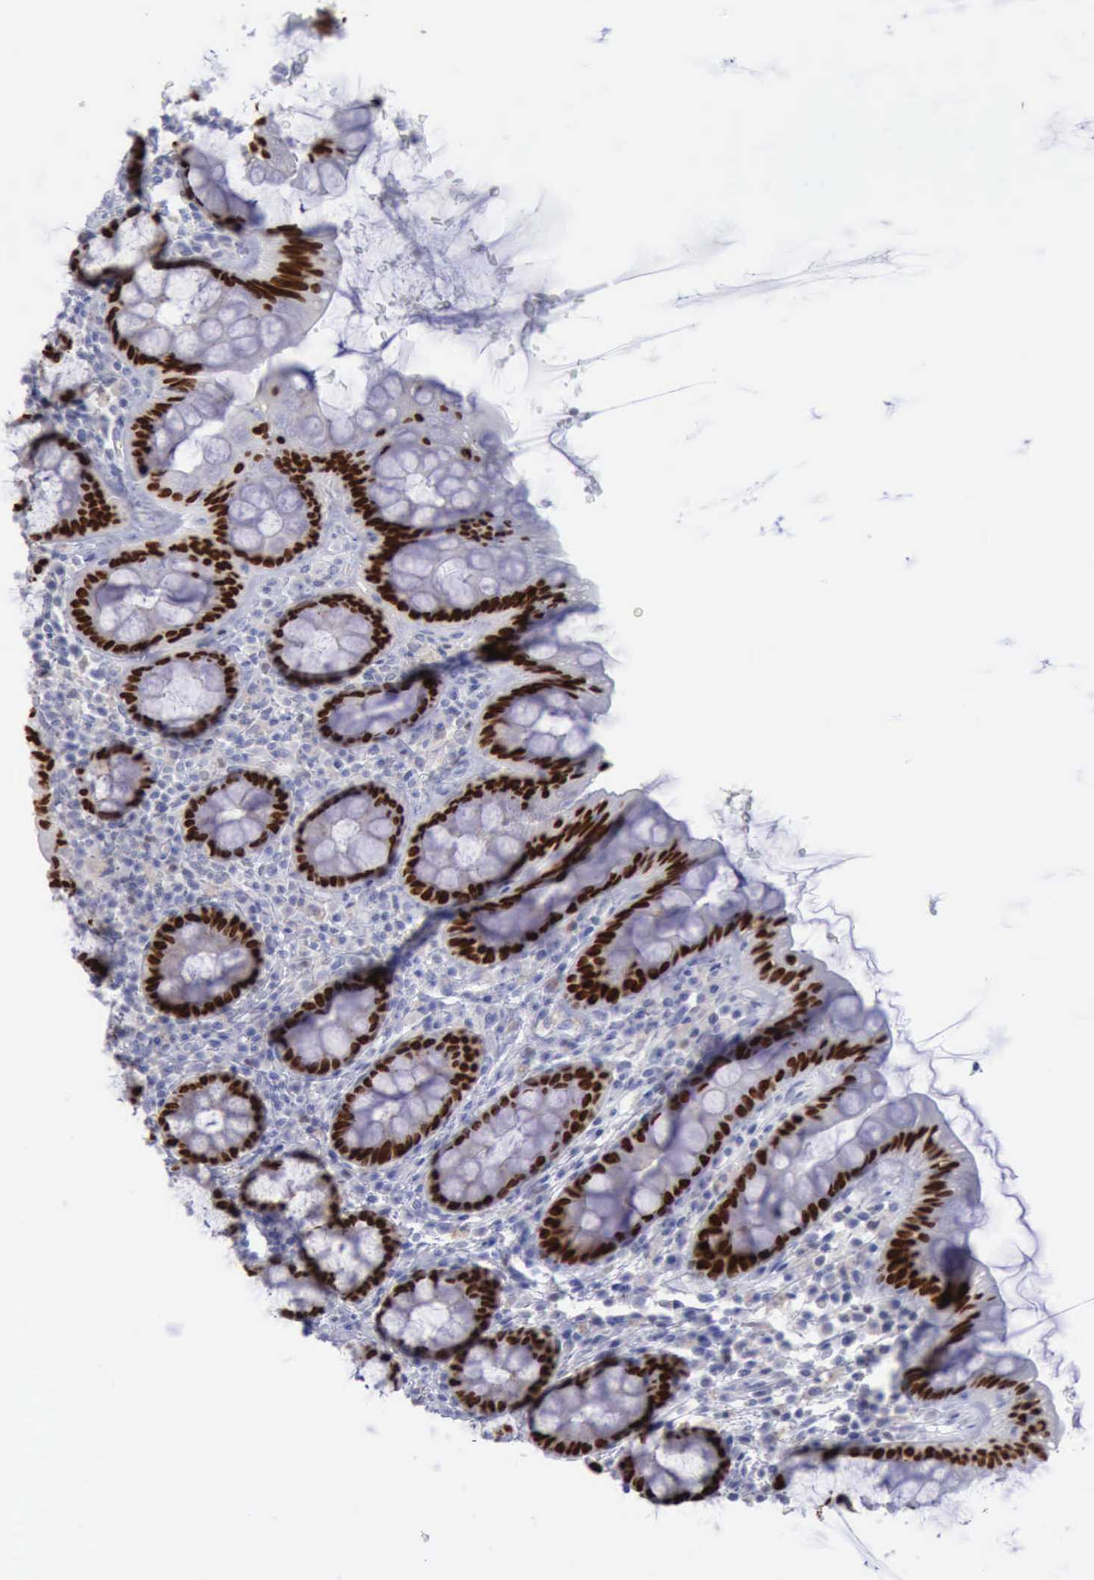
{"staining": {"intensity": "strong", "quantity": ">75%", "location": "nuclear"}, "tissue": "rectum", "cell_type": "Glandular cells", "image_type": "normal", "snomed": [{"axis": "morphology", "description": "Normal tissue, NOS"}, {"axis": "topography", "description": "Rectum"}], "caption": "Immunohistochemical staining of unremarkable human rectum exhibits high levels of strong nuclear positivity in approximately >75% of glandular cells. (DAB IHC, brown staining for protein, blue staining for nuclei).", "gene": "SATB2", "patient": {"sex": "male", "age": 92}}